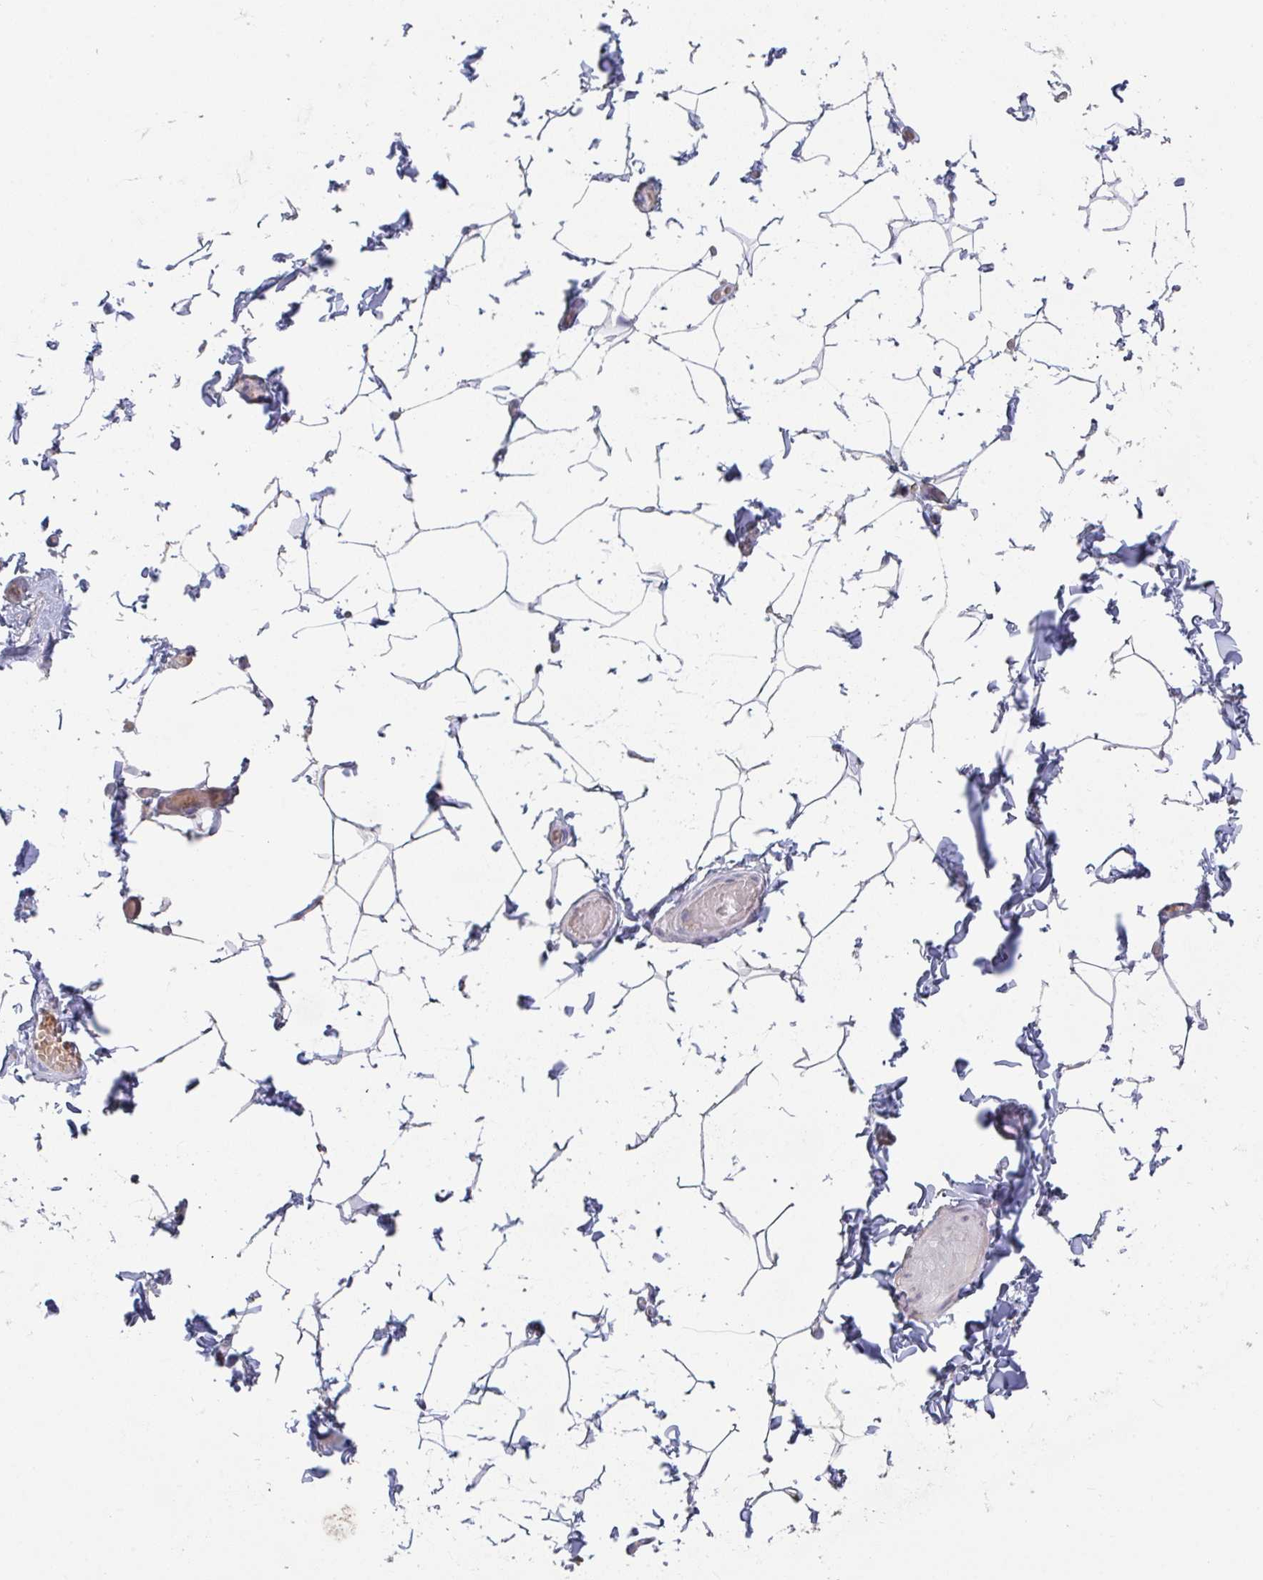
{"staining": {"intensity": "negative", "quantity": "none", "location": "none"}, "tissue": "adipose tissue", "cell_type": "Adipocytes", "image_type": "normal", "snomed": [{"axis": "morphology", "description": "Normal tissue, NOS"}, {"axis": "topography", "description": "Soft tissue"}, {"axis": "topography", "description": "Adipose tissue"}, {"axis": "topography", "description": "Vascular tissue"}, {"axis": "topography", "description": "Peripheral nerve tissue"}], "caption": "This is an immunohistochemistry (IHC) image of unremarkable adipose tissue. There is no positivity in adipocytes.", "gene": "ELOVL1", "patient": {"sex": "male", "age": 29}}